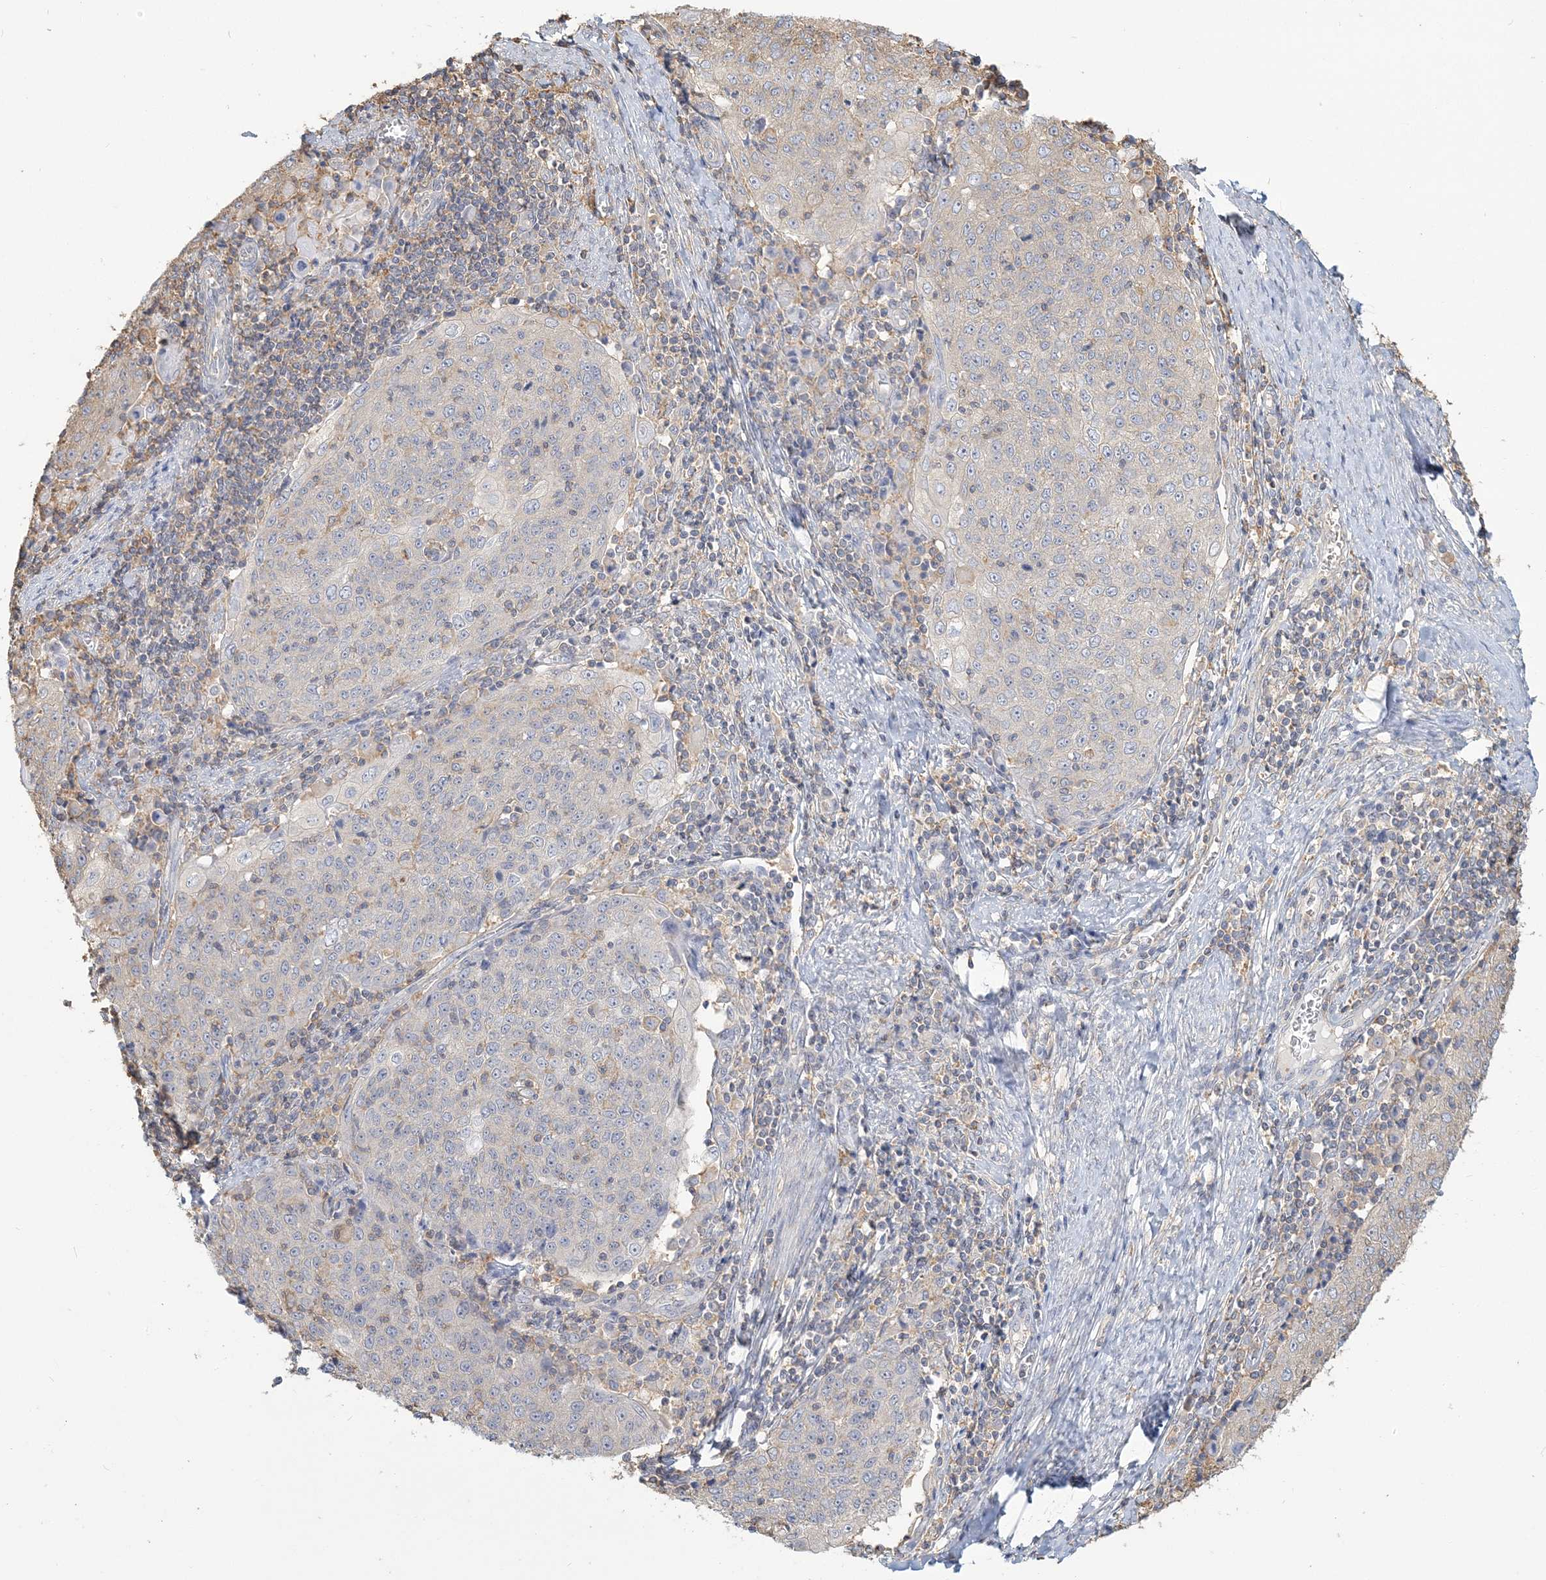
{"staining": {"intensity": "negative", "quantity": "none", "location": "none"}, "tissue": "cervical cancer", "cell_type": "Tumor cells", "image_type": "cancer", "snomed": [{"axis": "morphology", "description": "Squamous cell carcinoma, NOS"}, {"axis": "topography", "description": "Cervix"}], "caption": "Photomicrograph shows no protein positivity in tumor cells of cervical cancer (squamous cell carcinoma) tissue.", "gene": "ANKS1A", "patient": {"sex": "female", "age": 48}}